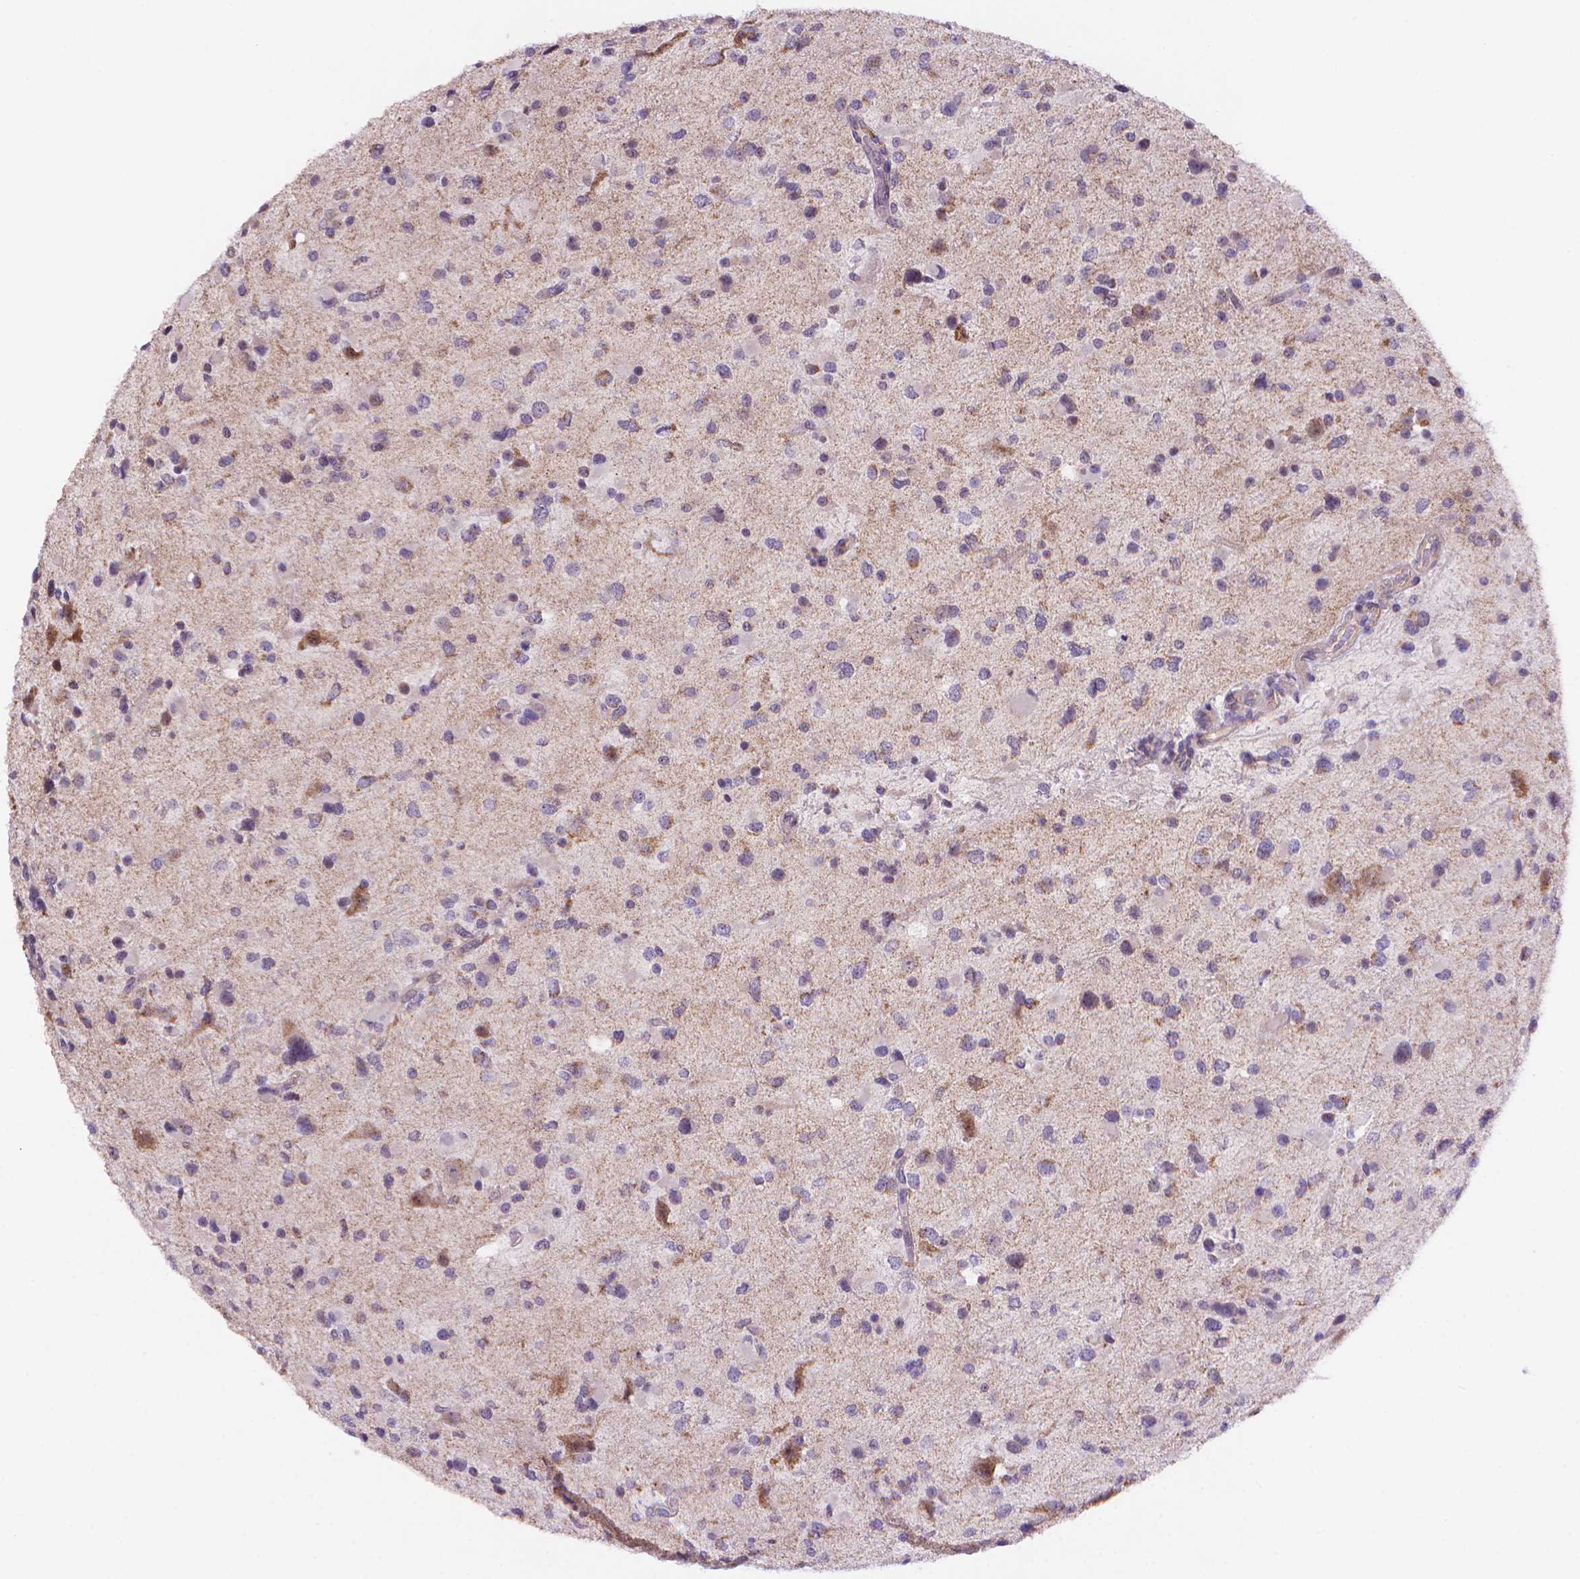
{"staining": {"intensity": "moderate", "quantity": "<25%", "location": "cytoplasmic/membranous"}, "tissue": "glioma", "cell_type": "Tumor cells", "image_type": "cancer", "snomed": [{"axis": "morphology", "description": "Glioma, malignant, Low grade"}, {"axis": "topography", "description": "Brain"}], "caption": "Immunohistochemical staining of glioma exhibits low levels of moderate cytoplasmic/membranous staining in approximately <25% of tumor cells.", "gene": "CYYR1", "patient": {"sex": "female", "age": 32}}